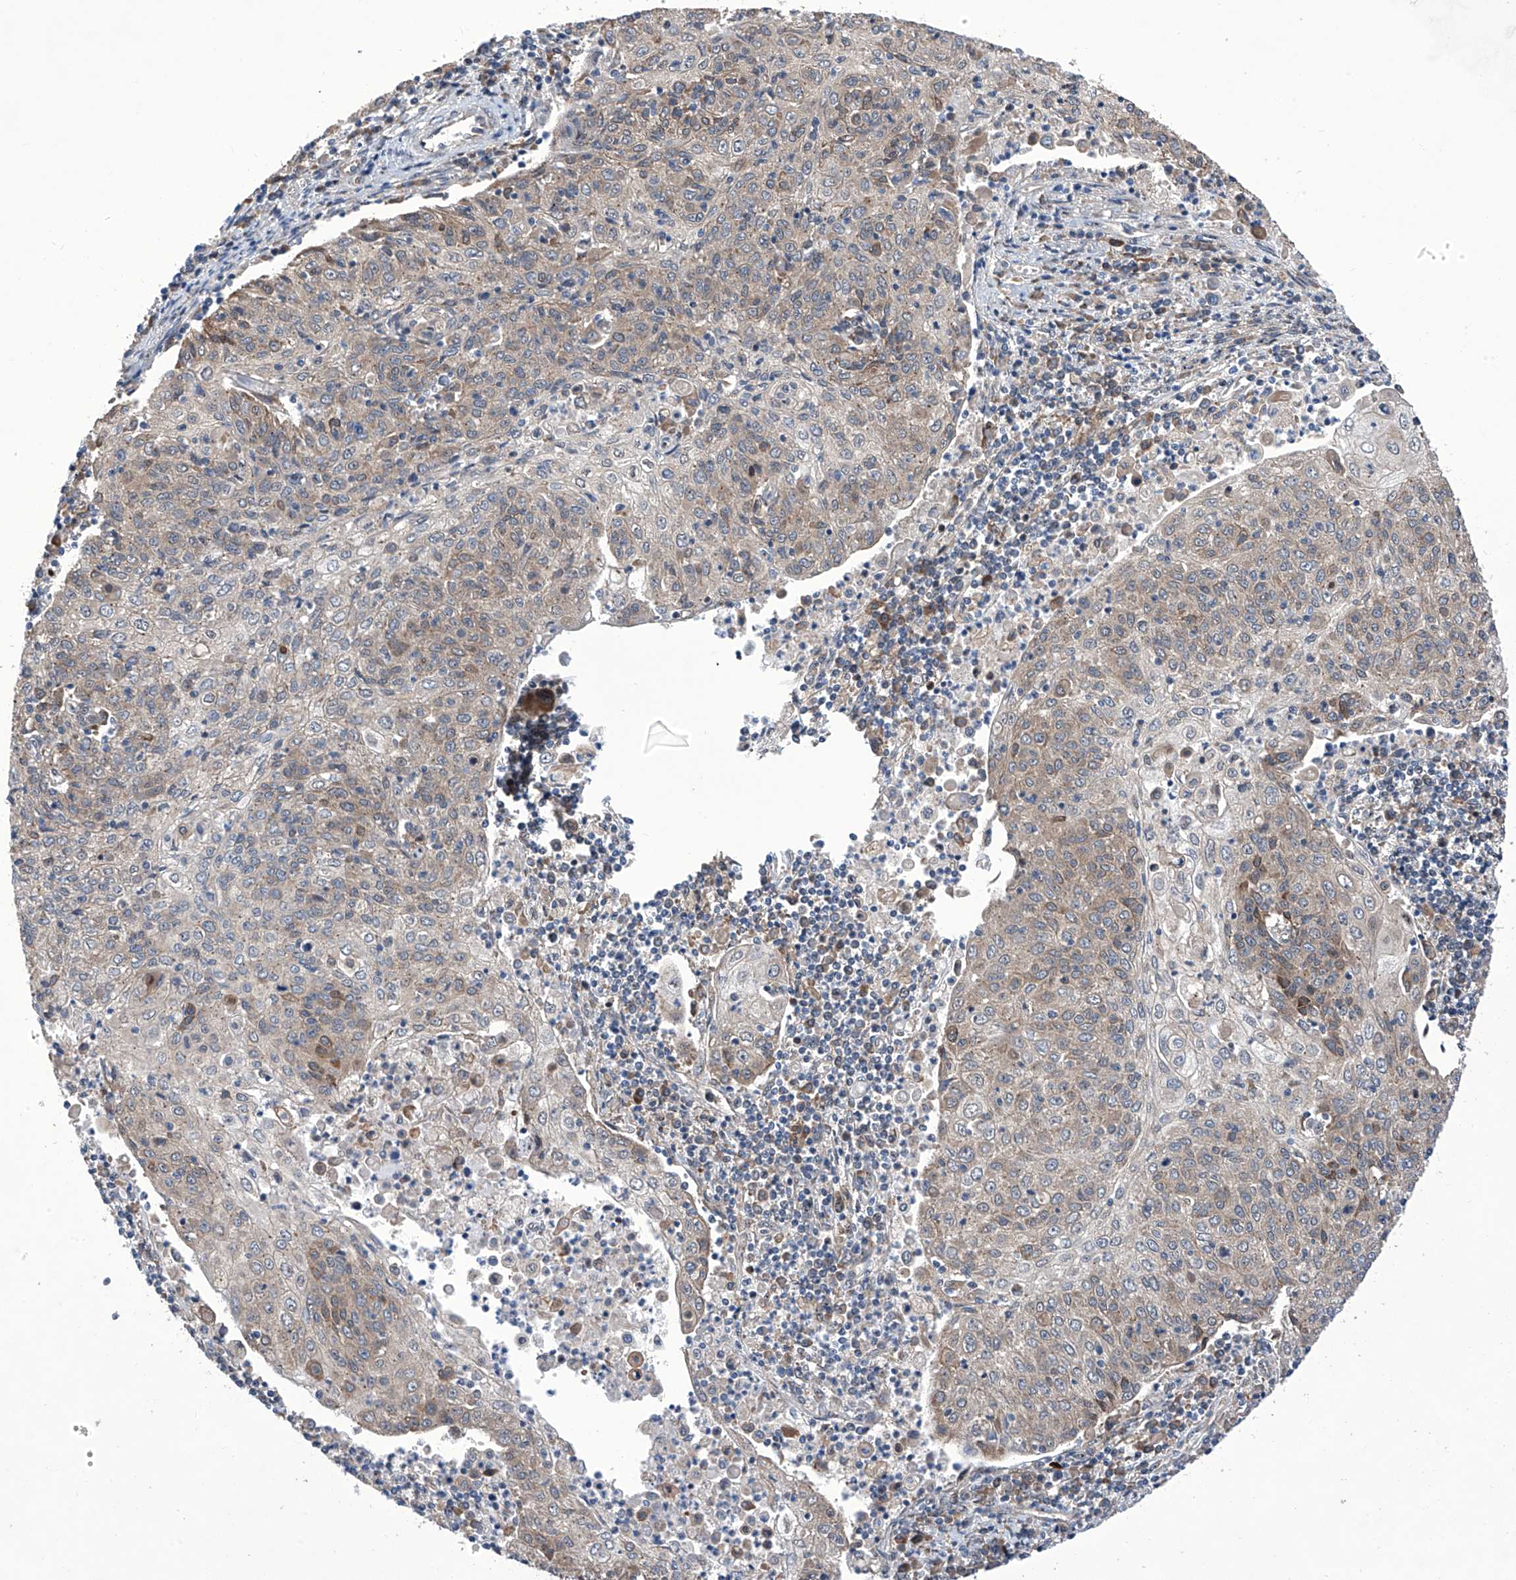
{"staining": {"intensity": "weak", "quantity": "<25%", "location": "cytoplasmic/membranous"}, "tissue": "cervical cancer", "cell_type": "Tumor cells", "image_type": "cancer", "snomed": [{"axis": "morphology", "description": "Squamous cell carcinoma, NOS"}, {"axis": "topography", "description": "Cervix"}], "caption": "A high-resolution micrograph shows immunohistochemistry staining of cervical squamous cell carcinoma, which demonstrates no significant positivity in tumor cells.", "gene": "KTI12", "patient": {"sex": "female", "age": 48}}